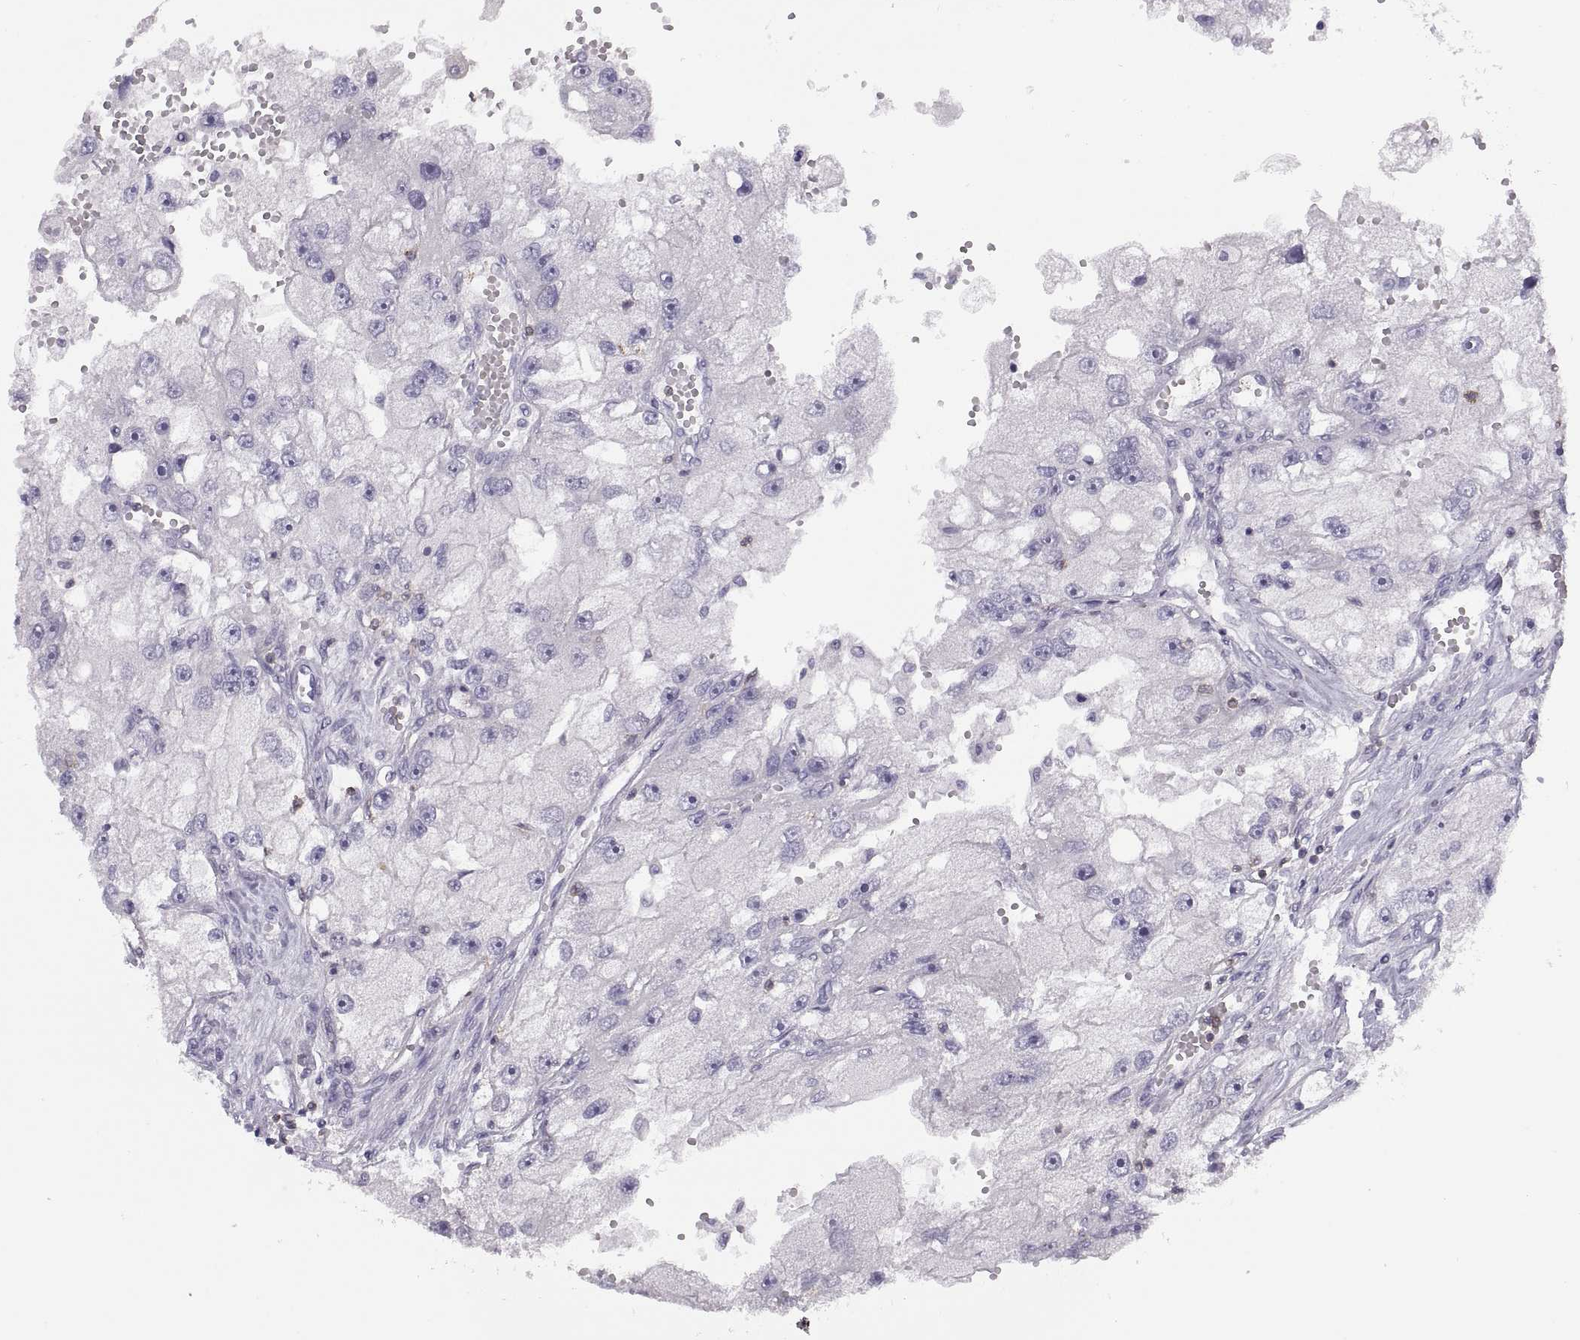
{"staining": {"intensity": "negative", "quantity": "none", "location": "none"}, "tissue": "renal cancer", "cell_type": "Tumor cells", "image_type": "cancer", "snomed": [{"axis": "morphology", "description": "Adenocarcinoma, NOS"}, {"axis": "topography", "description": "Kidney"}], "caption": "There is no significant expression in tumor cells of renal adenocarcinoma. Nuclei are stained in blue.", "gene": "TTC21A", "patient": {"sex": "male", "age": 63}}